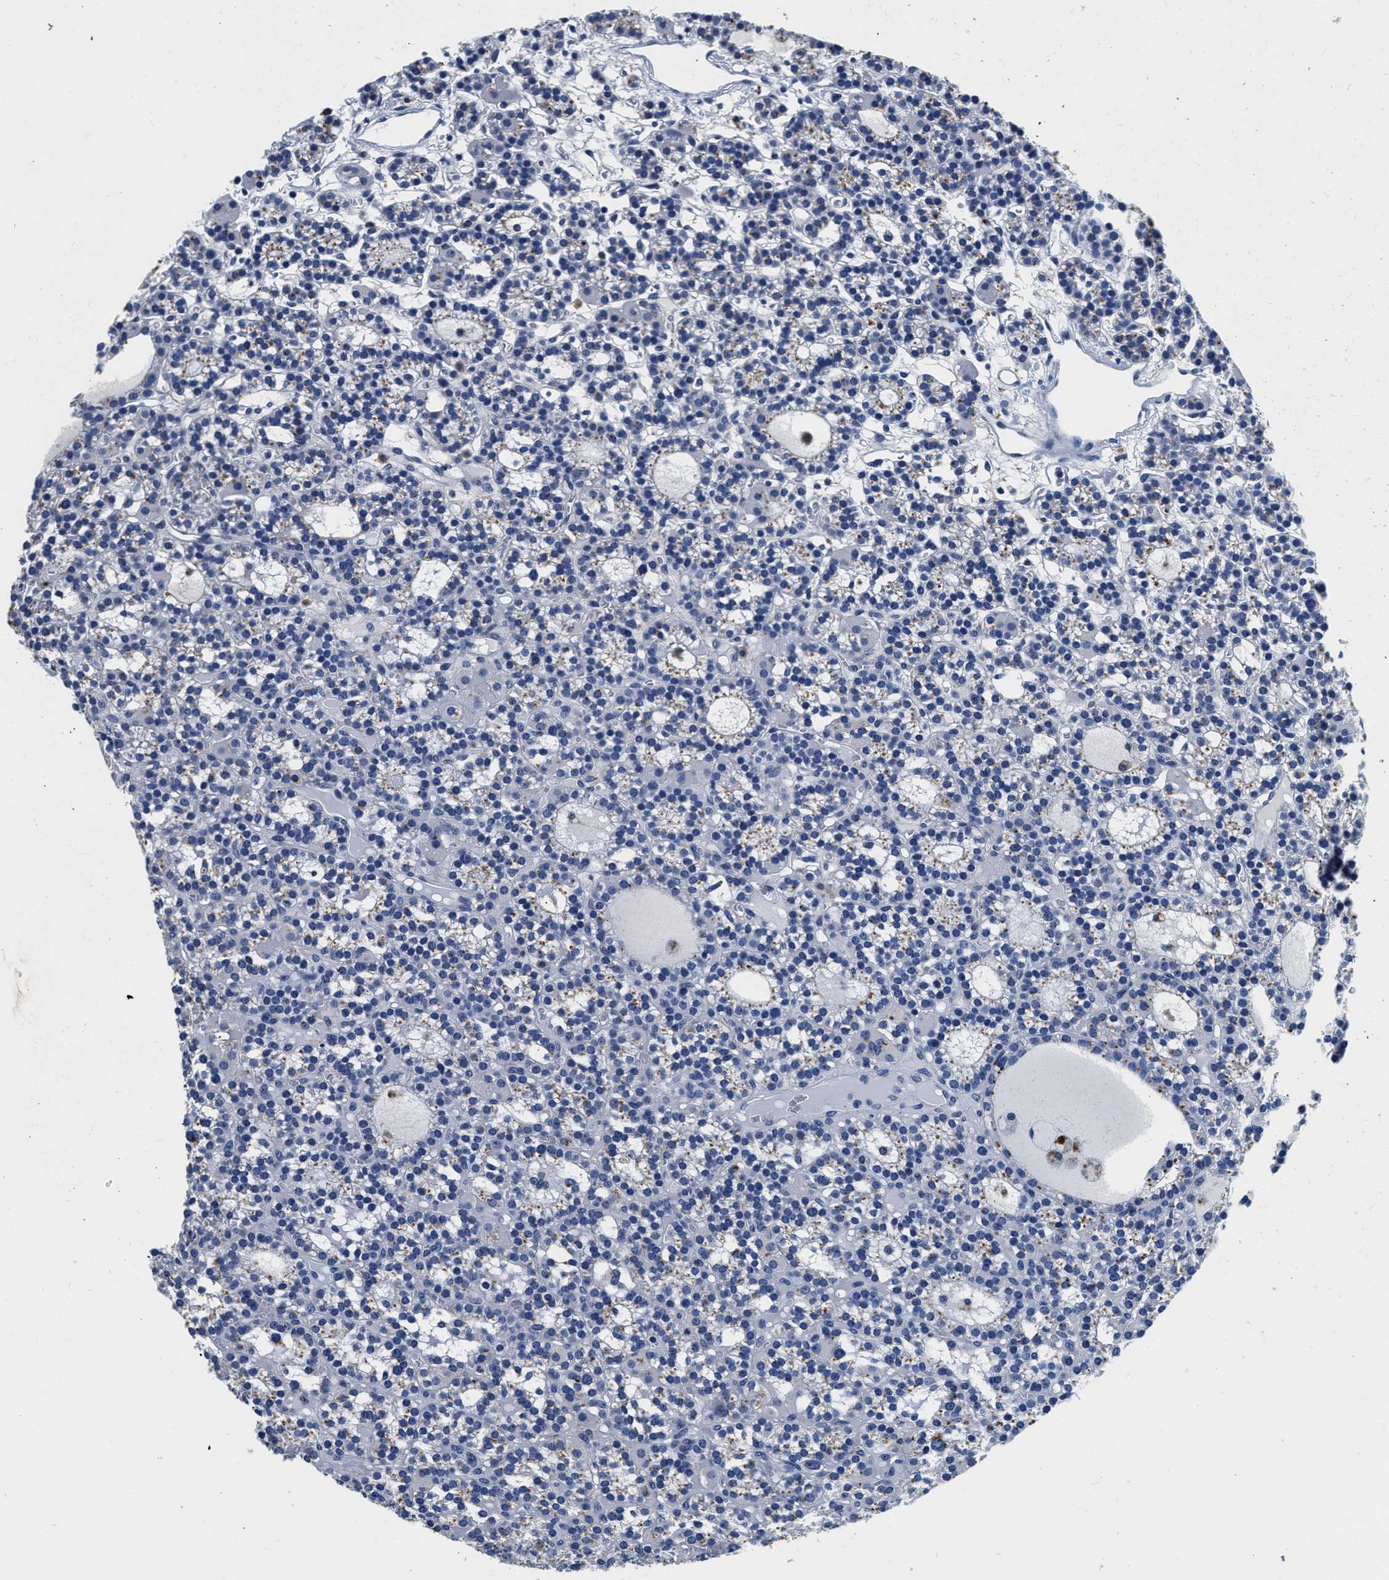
{"staining": {"intensity": "negative", "quantity": "none", "location": "none"}, "tissue": "parathyroid gland", "cell_type": "Glandular cells", "image_type": "normal", "snomed": [{"axis": "morphology", "description": "Normal tissue, NOS"}, {"axis": "morphology", "description": "Adenoma, NOS"}, {"axis": "topography", "description": "Parathyroid gland"}], "caption": "Parathyroid gland stained for a protein using immunohistochemistry shows no staining glandular cells.", "gene": "GRN", "patient": {"sex": "female", "age": 58}}